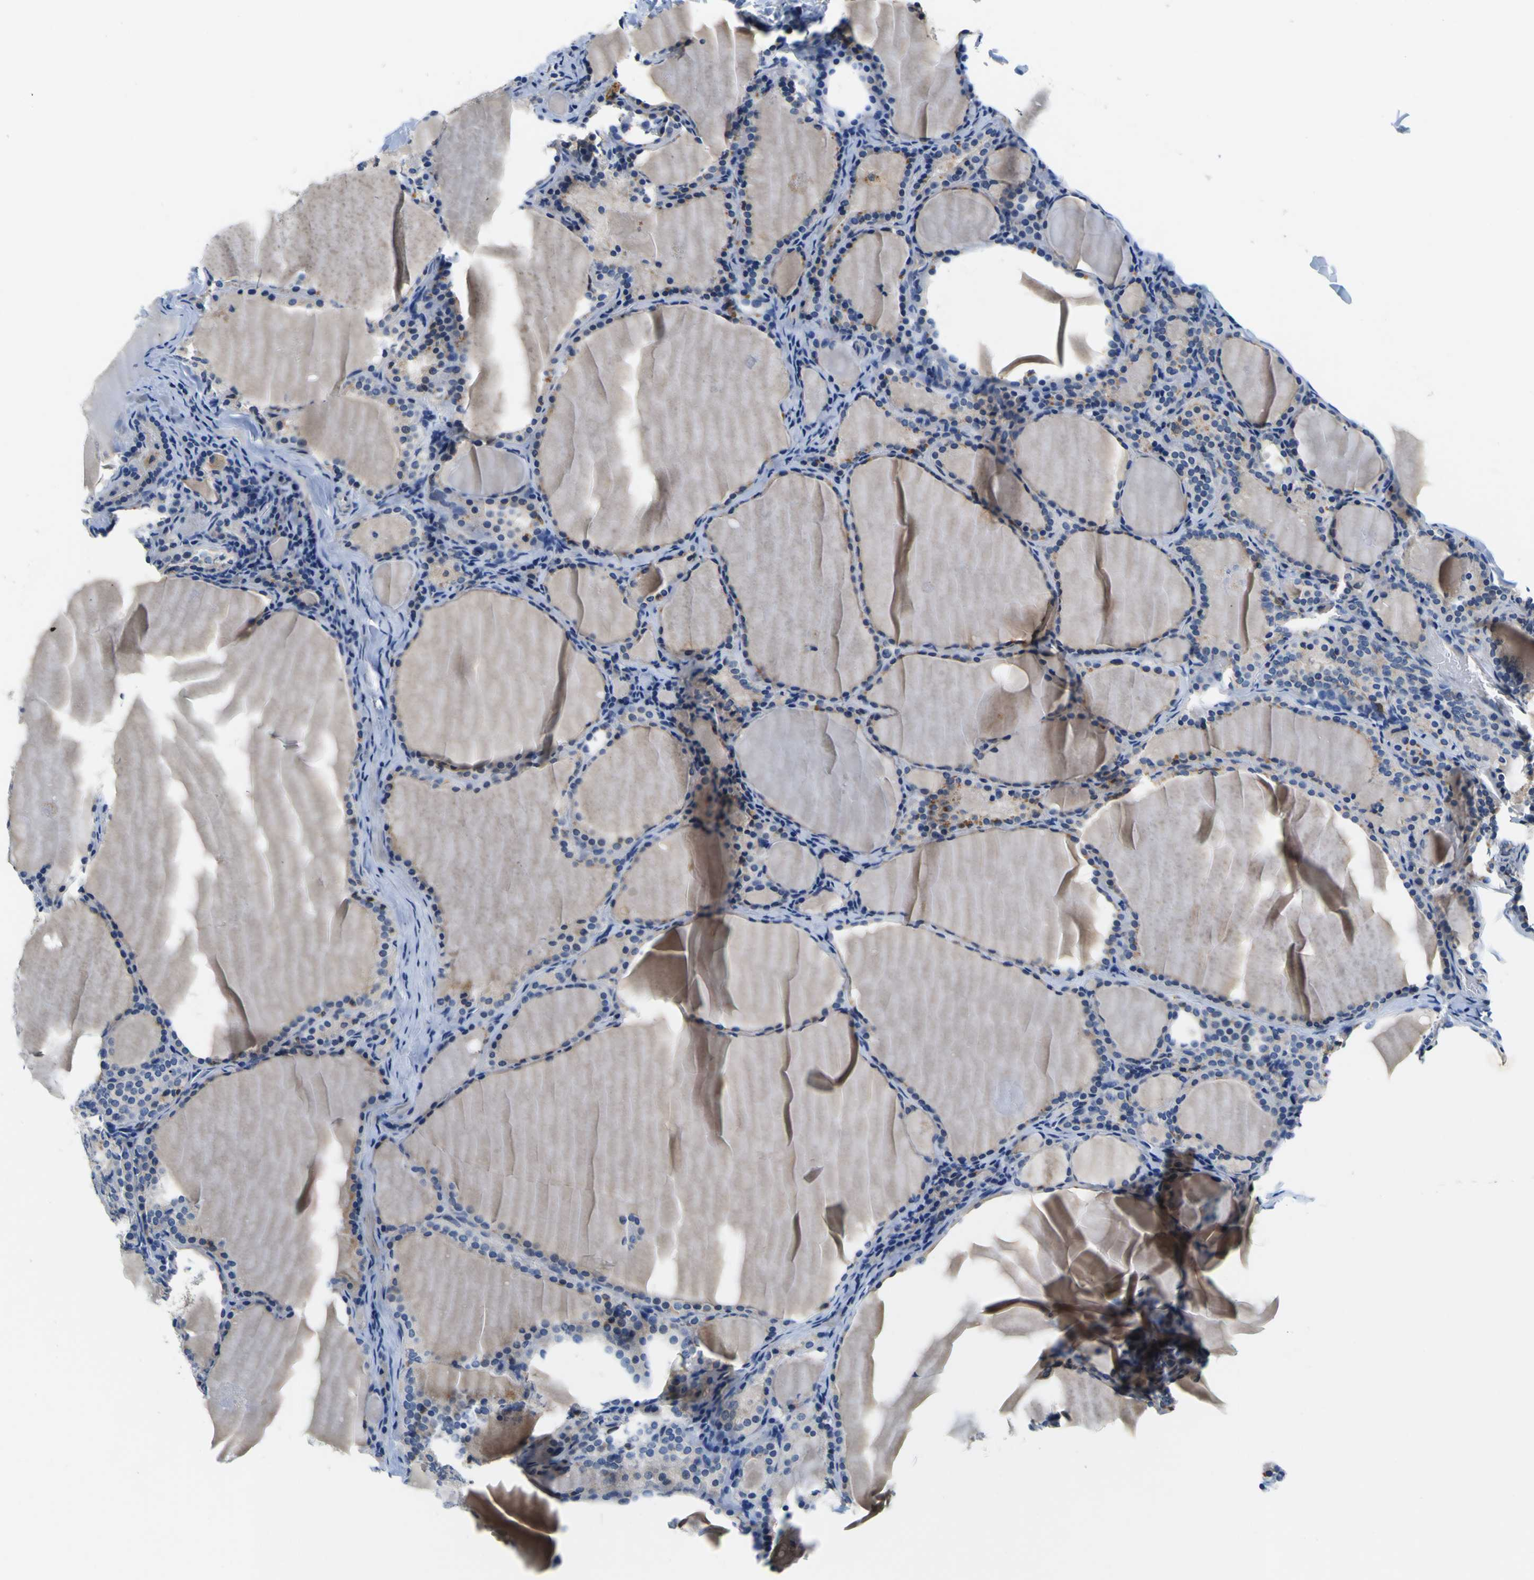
{"staining": {"intensity": "weak", "quantity": ">75%", "location": "cytoplasmic/membranous"}, "tissue": "thyroid cancer", "cell_type": "Tumor cells", "image_type": "cancer", "snomed": [{"axis": "morphology", "description": "Papillary adenocarcinoma, NOS"}, {"axis": "topography", "description": "Thyroid gland"}], "caption": "The histopathology image shows a brown stain indicating the presence of a protein in the cytoplasmic/membranous of tumor cells in thyroid cancer.", "gene": "TNIK", "patient": {"sex": "female", "age": 42}}